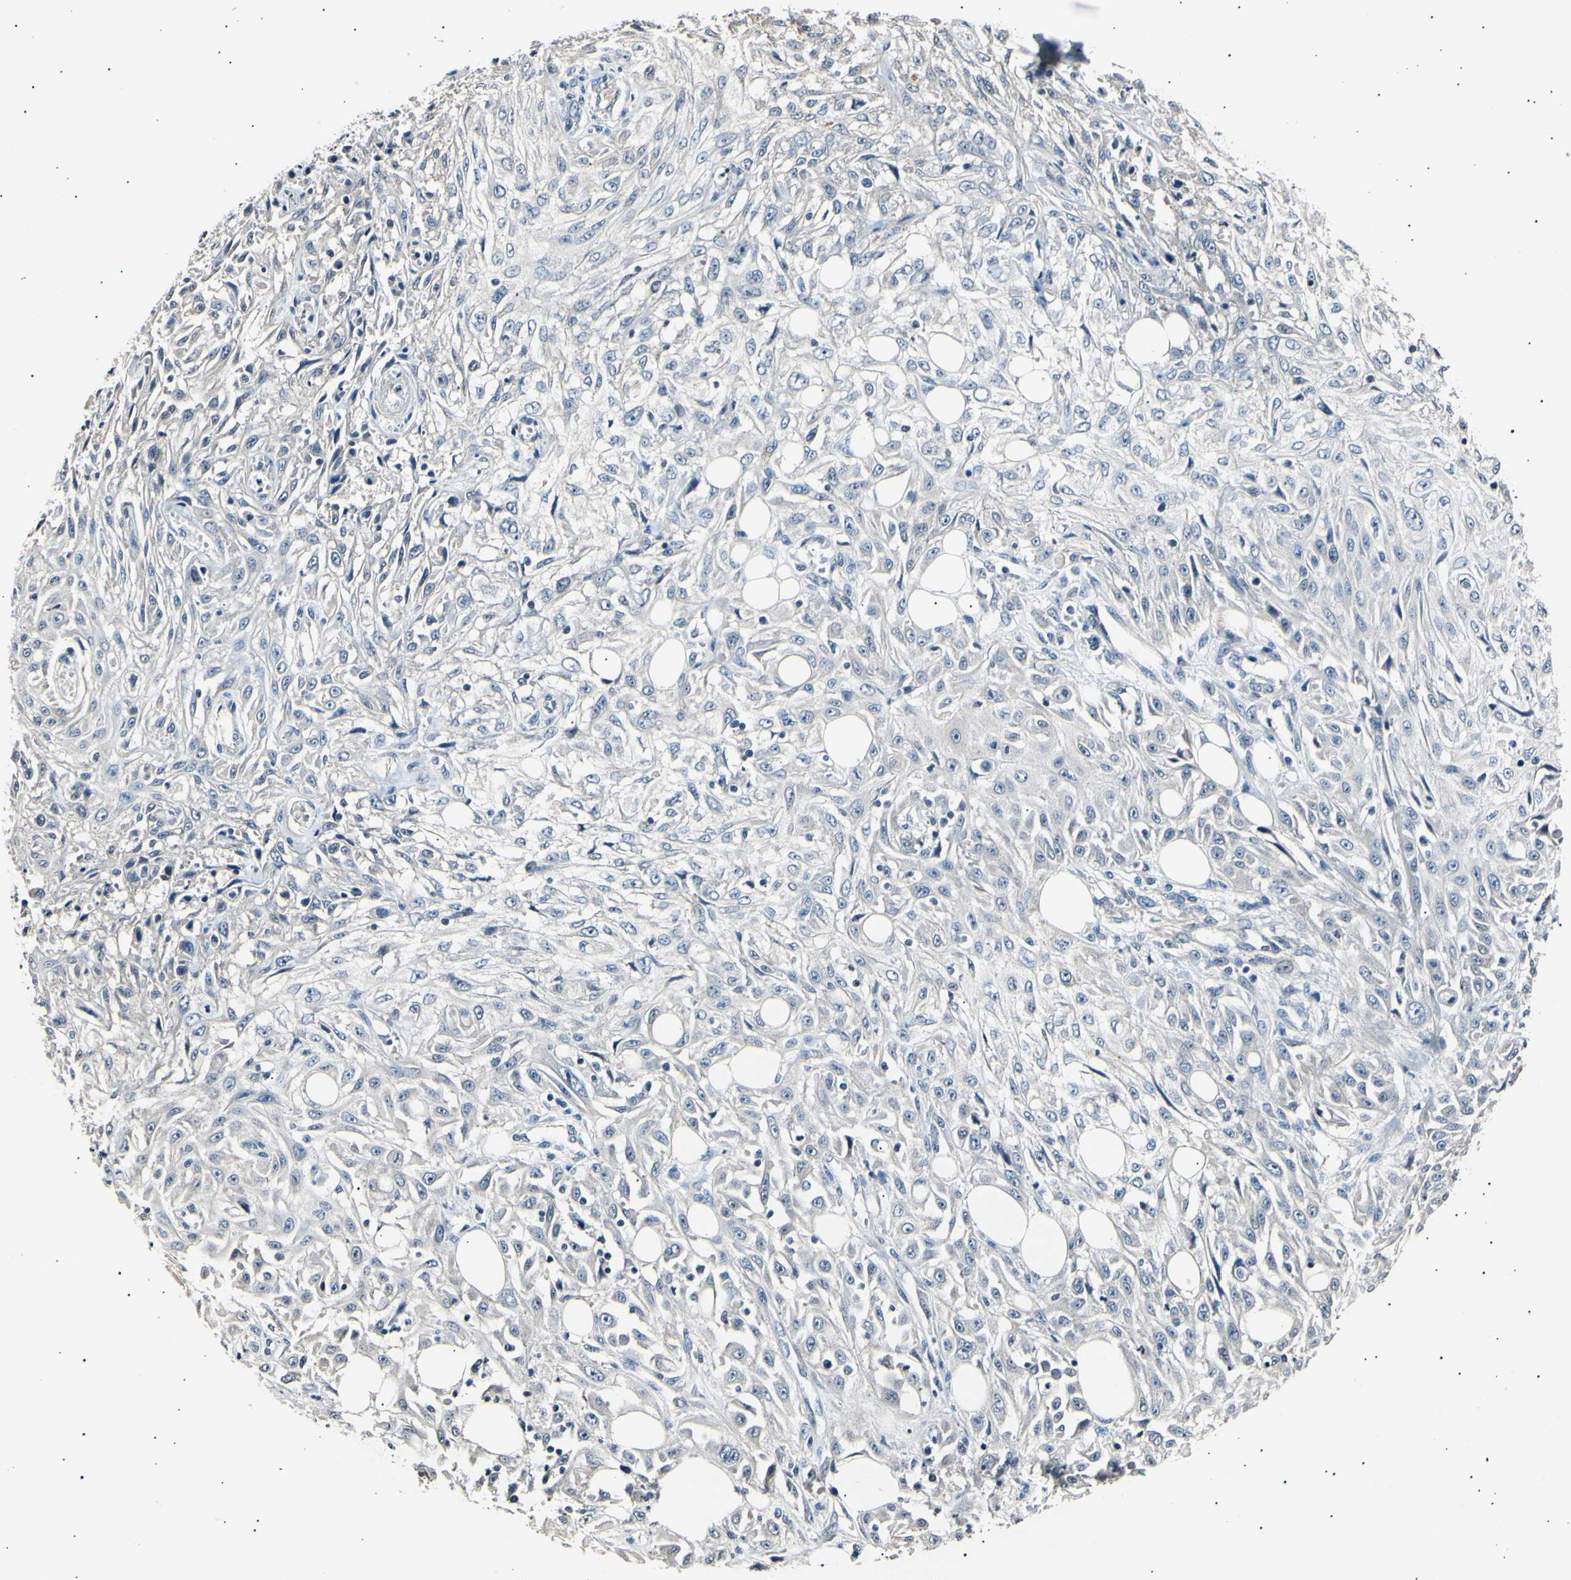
{"staining": {"intensity": "negative", "quantity": "none", "location": "none"}, "tissue": "skin cancer", "cell_type": "Tumor cells", "image_type": "cancer", "snomed": [{"axis": "morphology", "description": "Squamous cell carcinoma, NOS"}, {"axis": "morphology", "description": "Squamous cell carcinoma, metastatic, NOS"}, {"axis": "topography", "description": "Skin"}, {"axis": "topography", "description": "Lymph node"}], "caption": "There is no significant expression in tumor cells of squamous cell carcinoma (skin).", "gene": "AK1", "patient": {"sex": "male", "age": 75}}